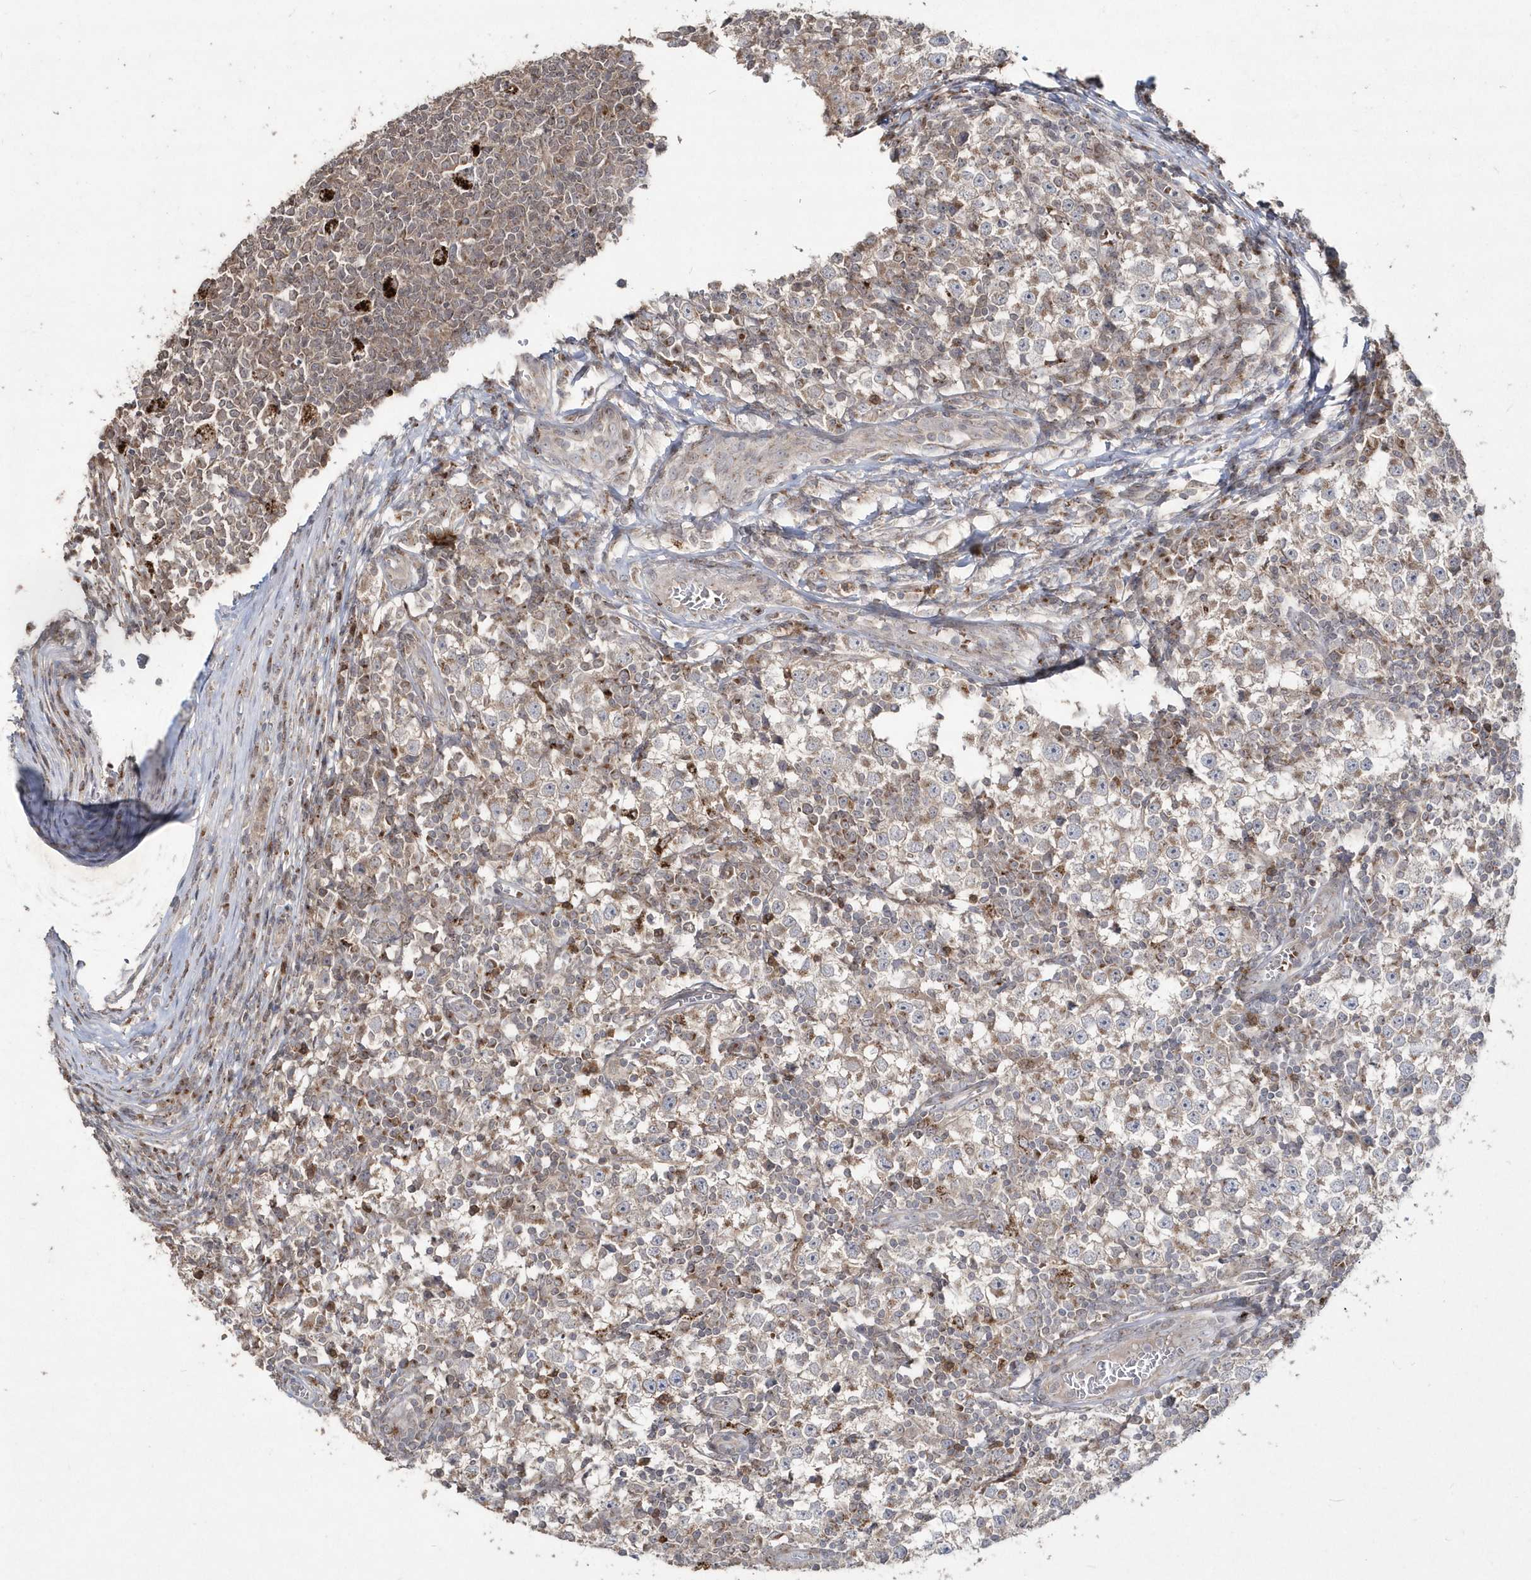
{"staining": {"intensity": "moderate", "quantity": "25%-75%", "location": "cytoplasmic/membranous"}, "tissue": "testis cancer", "cell_type": "Tumor cells", "image_type": "cancer", "snomed": [{"axis": "morphology", "description": "Seminoma, NOS"}, {"axis": "topography", "description": "Testis"}], "caption": "This micrograph exhibits testis cancer (seminoma) stained with immunohistochemistry to label a protein in brown. The cytoplasmic/membranous of tumor cells show moderate positivity for the protein. Nuclei are counter-stained blue.", "gene": "GEMIN6", "patient": {"sex": "male", "age": 65}}